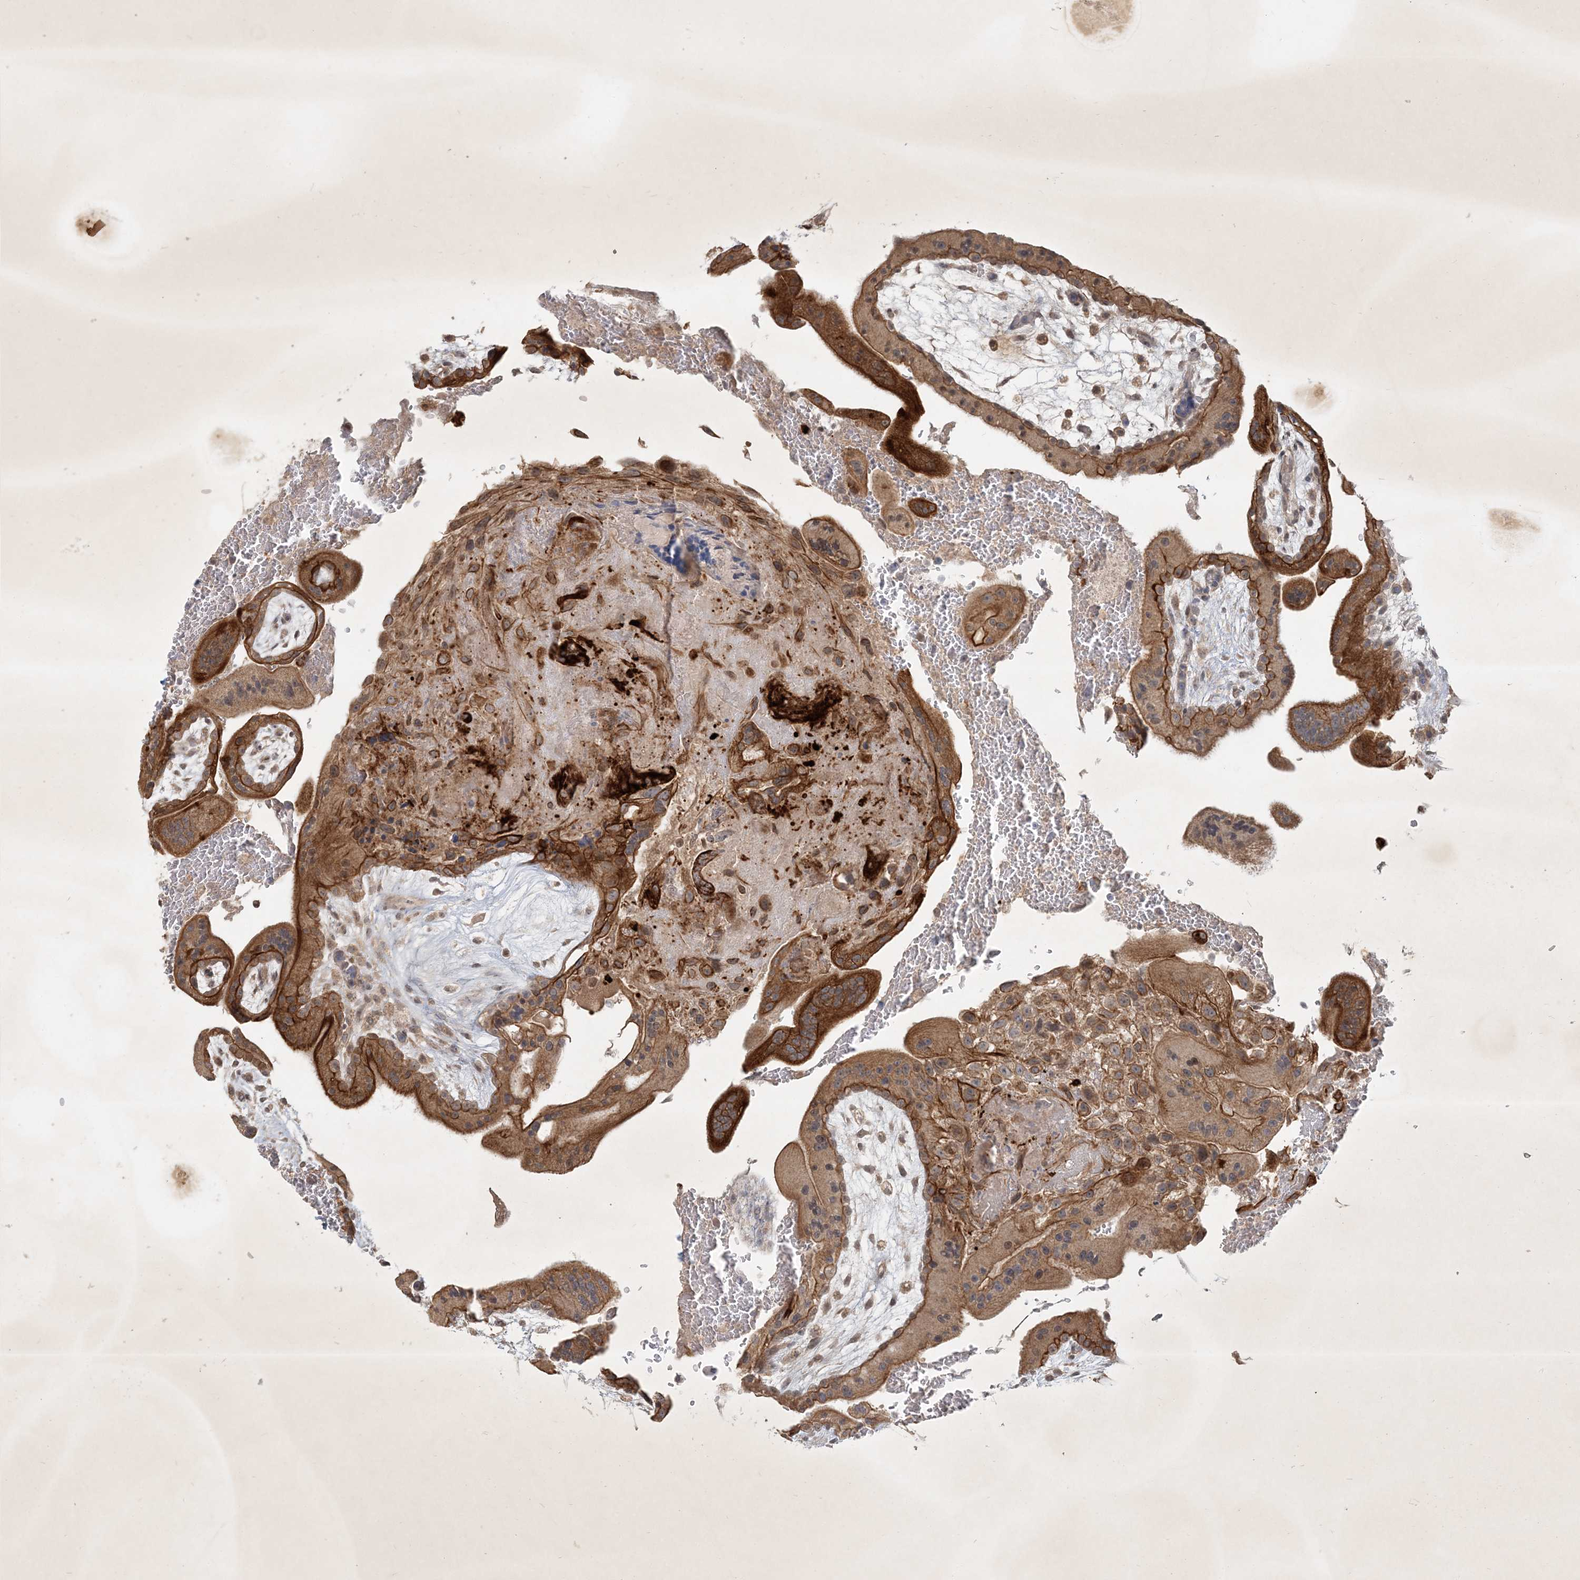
{"staining": {"intensity": "strong", "quantity": ">75%", "location": "cytoplasmic/membranous"}, "tissue": "placenta", "cell_type": "Decidual cells", "image_type": "normal", "snomed": [{"axis": "morphology", "description": "Normal tissue, NOS"}, {"axis": "topography", "description": "Placenta"}], "caption": "Human placenta stained with a brown dye exhibits strong cytoplasmic/membranous positive staining in about >75% of decidual cells.", "gene": "BOD1L2", "patient": {"sex": "female", "age": 35}}